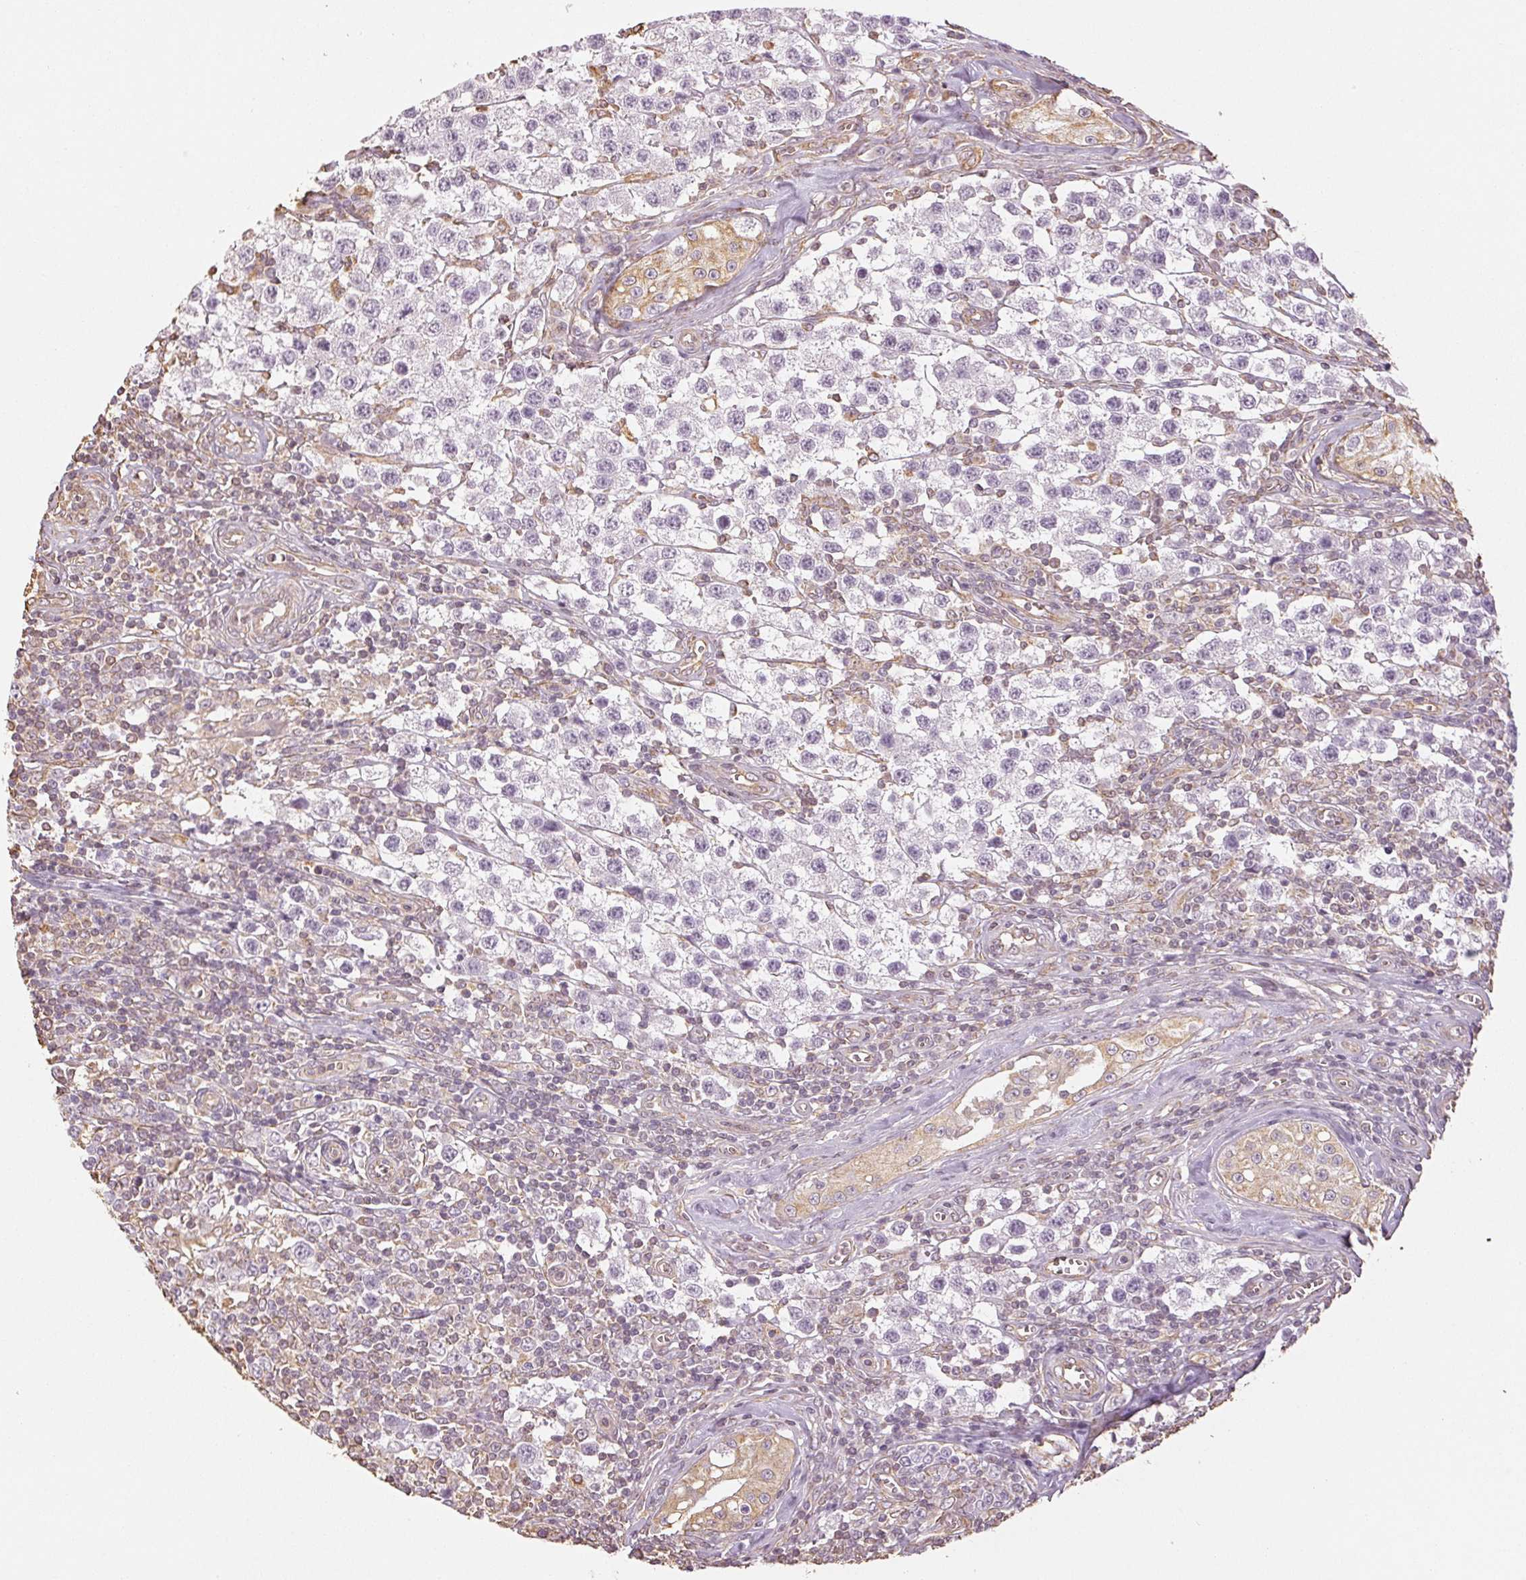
{"staining": {"intensity": "negative", "quantity": "none", "location": "none"}, "tissue": "testis cancer", "cell_type": "Tumor cells", "image_type": "cancer", "snomed": [{"axis": "morphology", "description": "Seminoma, NOS"}, {"axis": "topography", "description": "Testis"}], "caption": "Immunohistochemistry (IHC) of seminoma (testis) demonstrates no expression in tumor cells.", "gene": "COL7A1", "patient": {"sex": "male", "age": 34}}